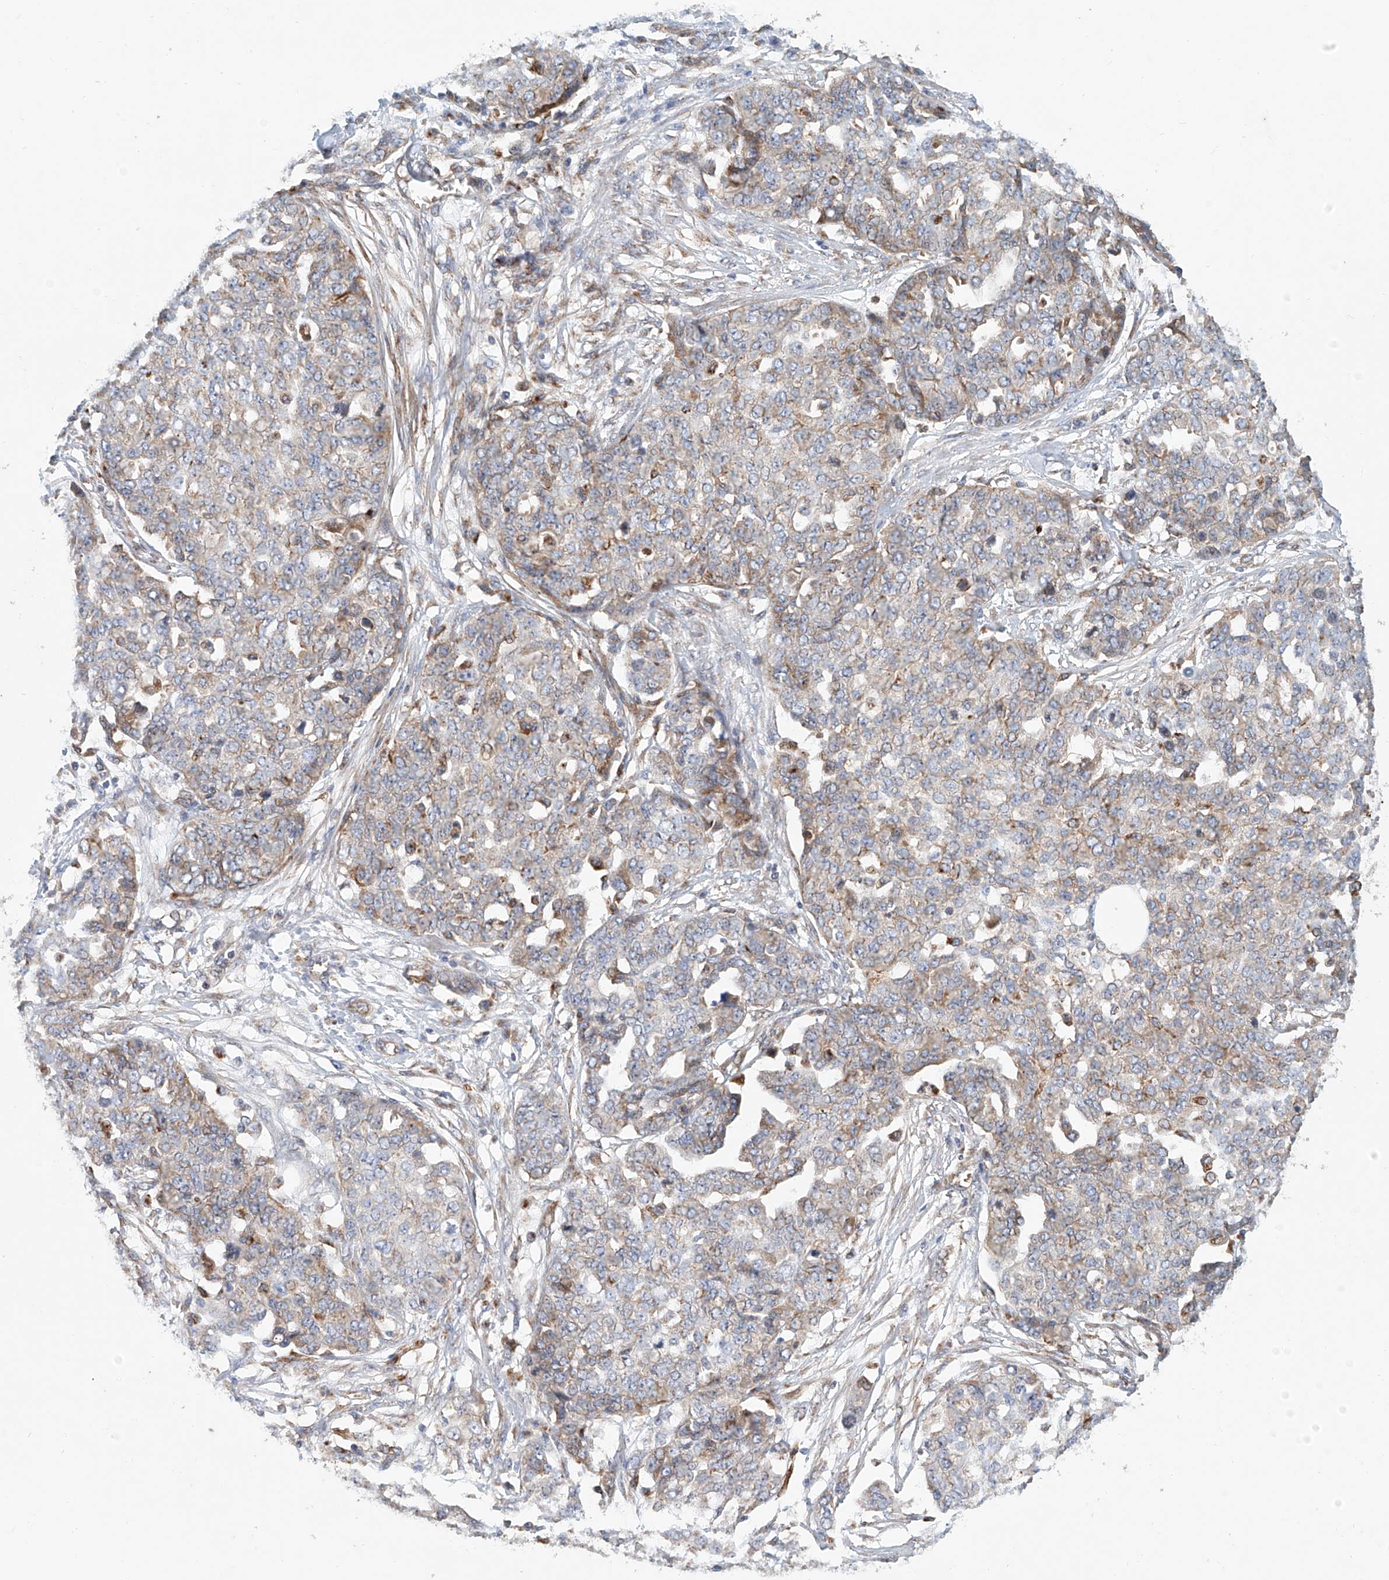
{"staining": {"intensity": "weak", "quantity": "25%-75%", "location": "cytoplasmic/membranous"}, "tissue": "ovarian cancer", "cell_type": "Tumor cells", "image_type": "cancer", "snomed": [{"axis": "morphology", "description": "Cystadenocarcinoma, serous, NOS"}, {"axis": "topography", "description": "Soft tissue"}, {"axis": "topography", "description": "Ovary"}], "caption": "High-power microscopy captured an IHC histopathology image of serous cystadenocarcinoma (ovarian), revealing weak cytoplasmic/membranous staining in approximately 25%-75% of tumor cells.", "gene": "HGSNAT", "patient": {"sex": "female", "age": 57}}